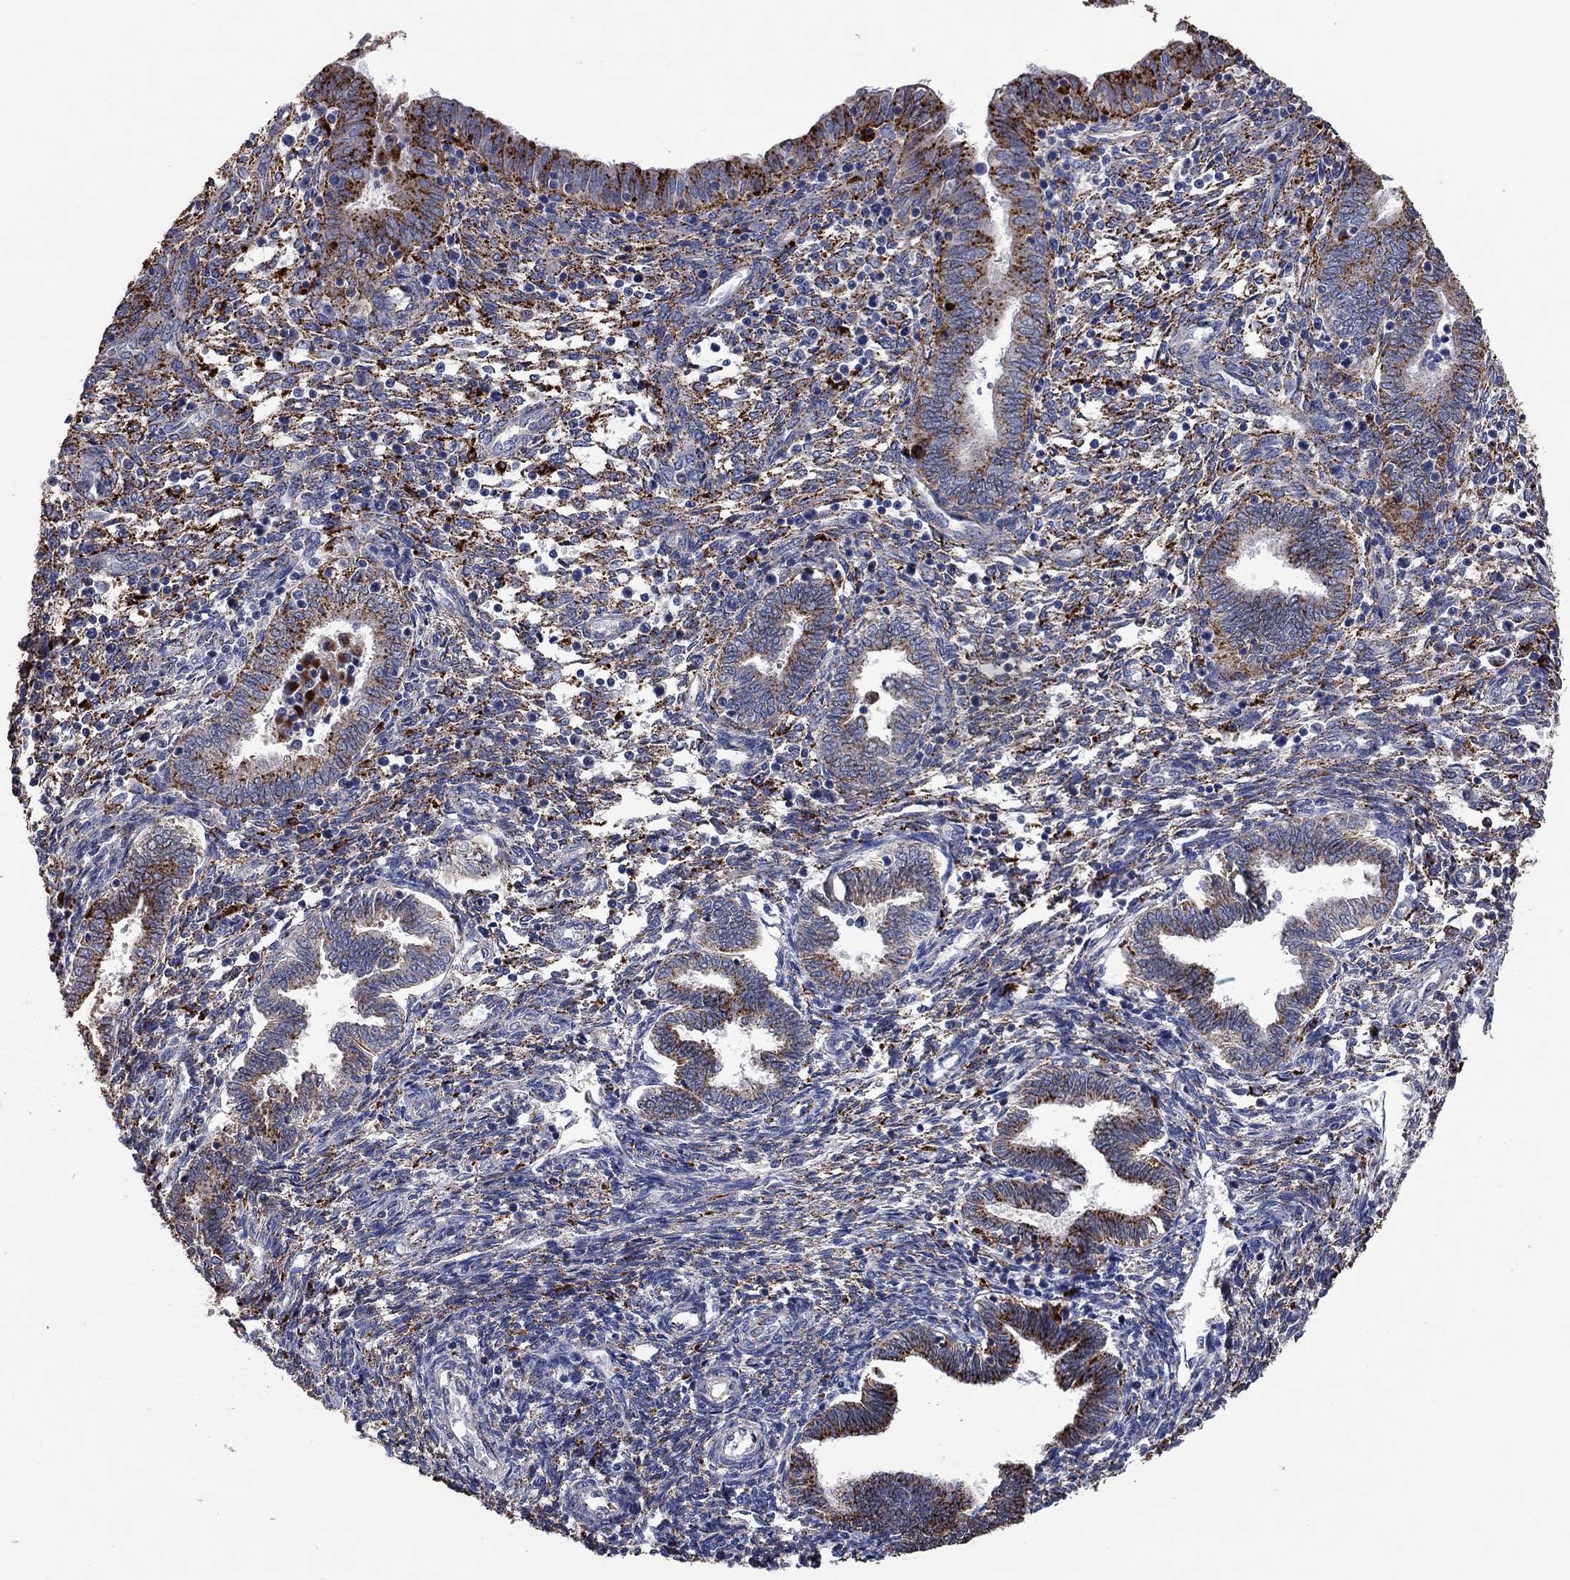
{"staining": {"intensity": "strong", "quantity": "<25%", "location": "cytoplasmic/membranous"}, "tissue": "endometrium", "cell_type": "Cells in endometrial stroma", "image_type": "normal", "snomed": [{"axis": "morphology", "description": "Normal tissue, NOS"}, {"axis": "topography", "description": "Endometrium"}], "caption": "An image of human endometrium stained for a protein shows strong cytoplasmic/membranous brown staining in cells in endometrial stroma. (Brightfield microscopy of DAB IHC at high magnification).", "gene": "CTSB", "patient": {"sex": "female", "age": 42}}